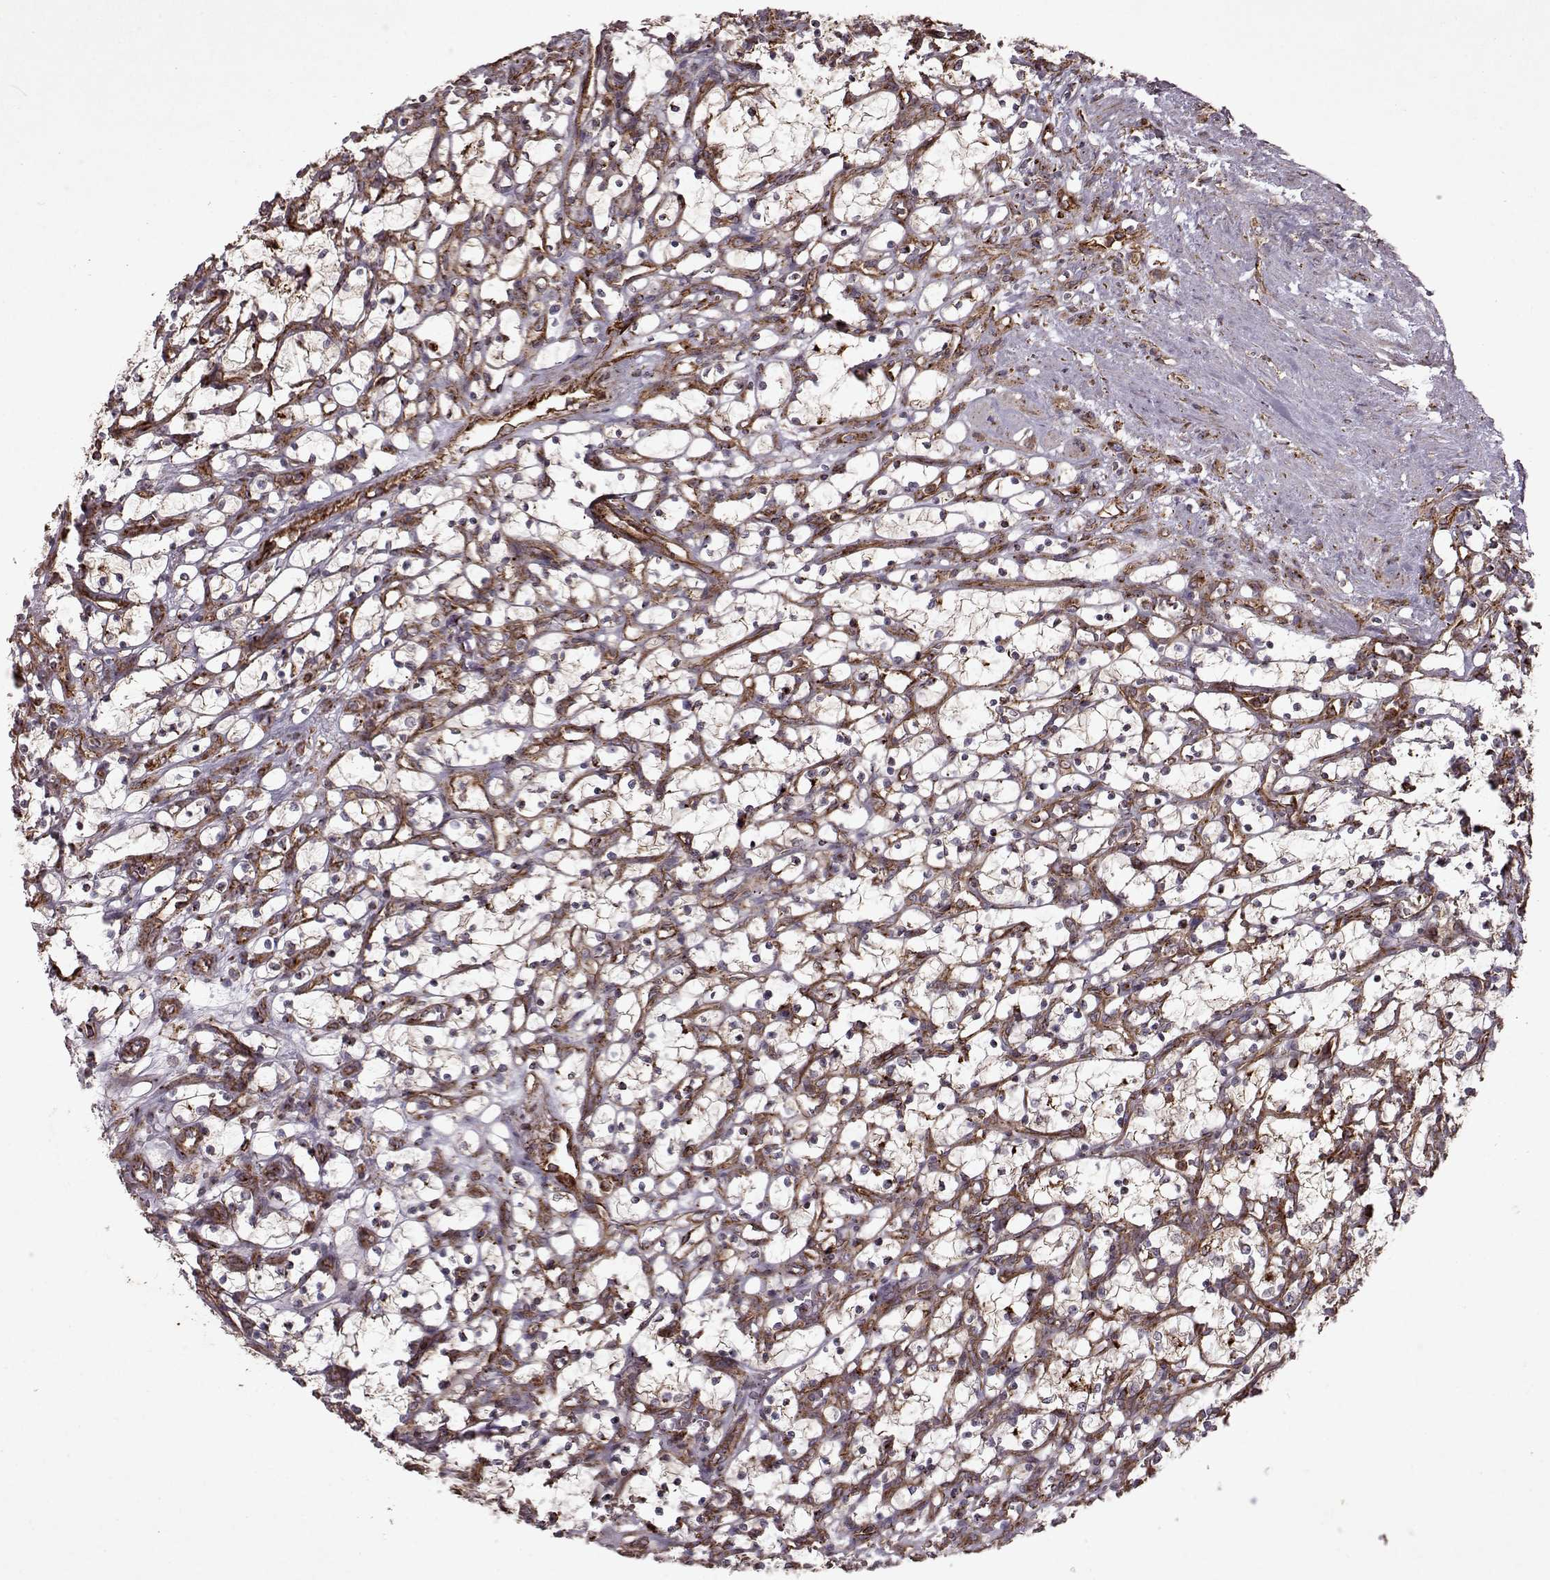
{"staining": {"intensity": "weak", "quantity": "25%-75%", "location": "cytoplasmic/membranous"}, "tissue": "renal cancer", "cell_type": "Tumor cells", "image_type": "cancer", "snomed": [{"axis": "morphology", "description": "Adenocarcinoma, NOS"}, {"axis": "topography", "description": "Kidney"}], "caption": "Tumor cells reveal low levels of weak cytoplasmic/membranous expression in about 25%-75% of cells in renal cancer.", "gene": "FXN", "patient": {"sex": "female", "age": 69}}